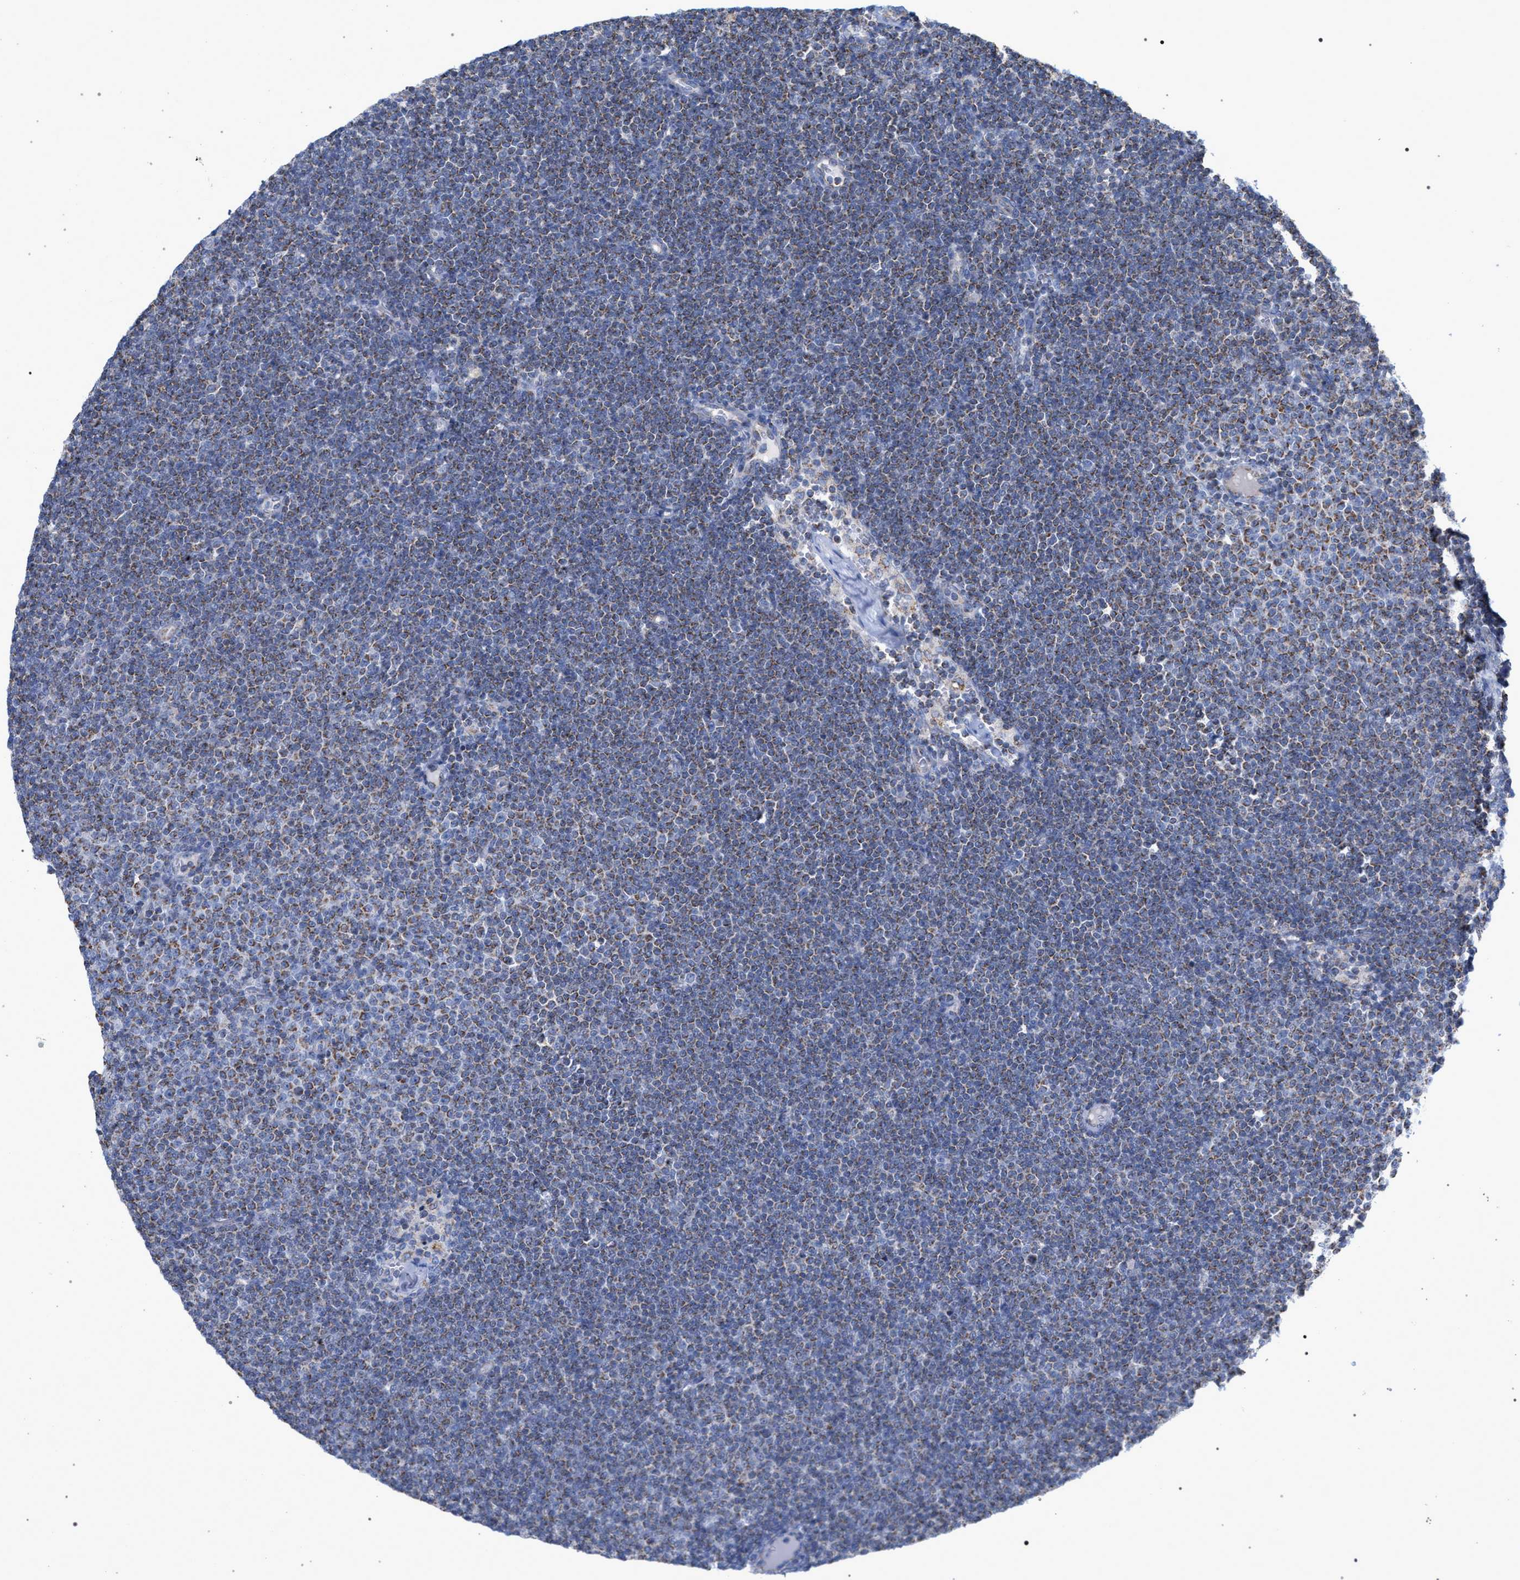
{"staining": {"intensity": "moderate", "quantity": ">75%", "location": "cytoplasmic/membranous"}, "tissue": "lymphoma", "cell_type": "Tumor cells", "image_type": "cancer", "snomed": [{"axis": "morphology", "description": "Malignant lymphoma, non-Hodgkin's type, Low grade"}, {"axis": "topography", "description": "Lymph node"}], "caption": "This is a photomicrograph of immunohistochemistry (IHC) staining of lymphoma, which shows moderate expression in the cytoplasmic/membranous of tumor cells.", "gene": "ECI2", "patient": {"sex": "female", "age": 53}}